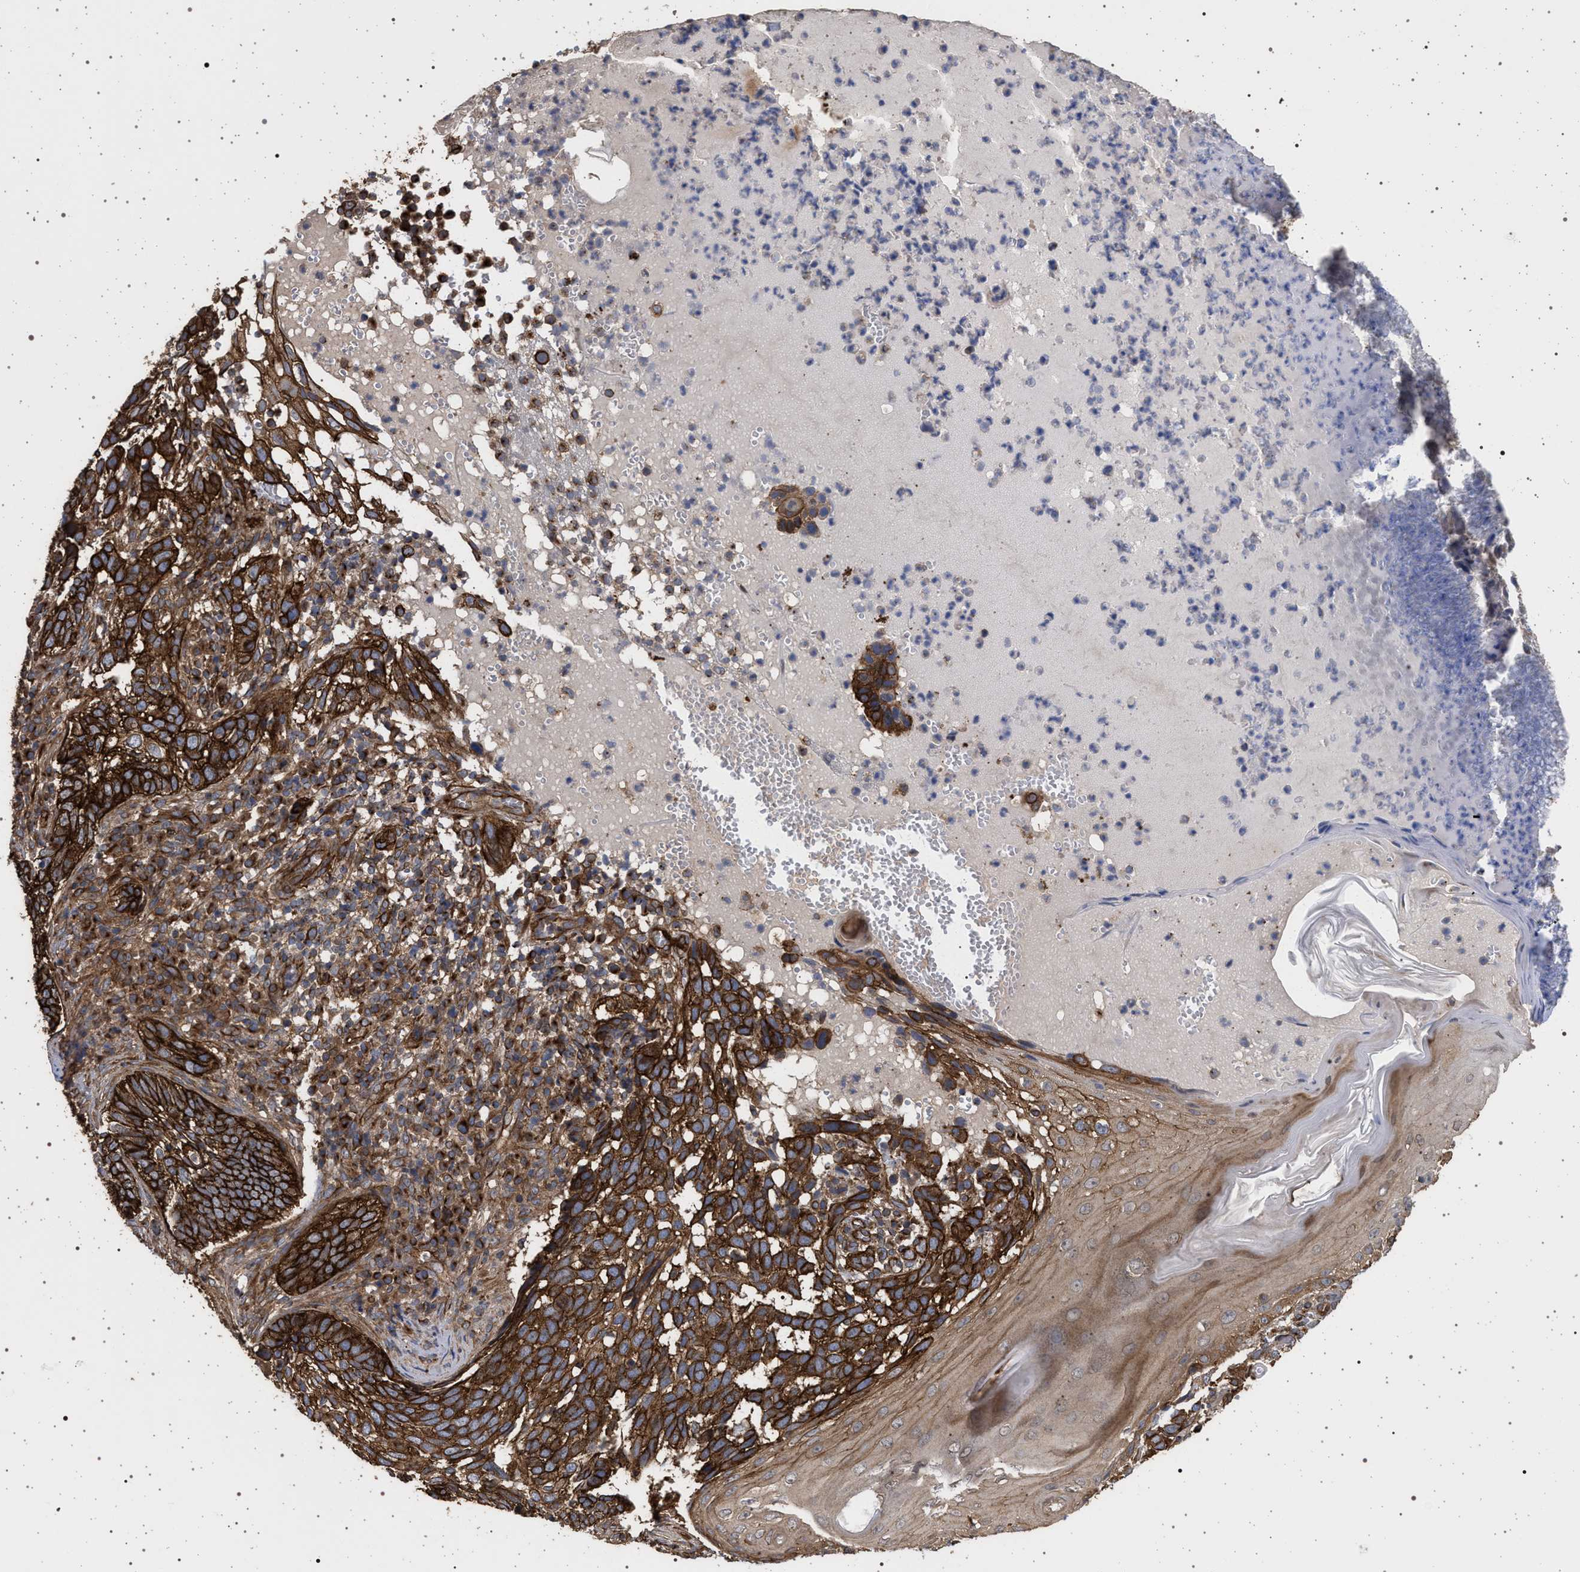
{"staining": {"intensity": "strong", "quantity": ">75%", "location": "cytoplasmic/membranous"}, "tissue": "skin cancer", "cell_type": "Tumor cells", "image_type": "cancer", "snomed": [{"axis": "morphology", "description": "Basal cell carcinoma"}, {"axis": "topography", "description": "Skin"}], "caption": "Immunohistochemical staining of human basal cell carcinoma (skin) displays high levels of strong cytoplasmic/membranous protein staining in about >75% of tumor cells. (brown staining indicates protein expression, while blue staining denotes nuclei).", "gene": "IFT20", "patient": {"sex": "female", "age": 89}}